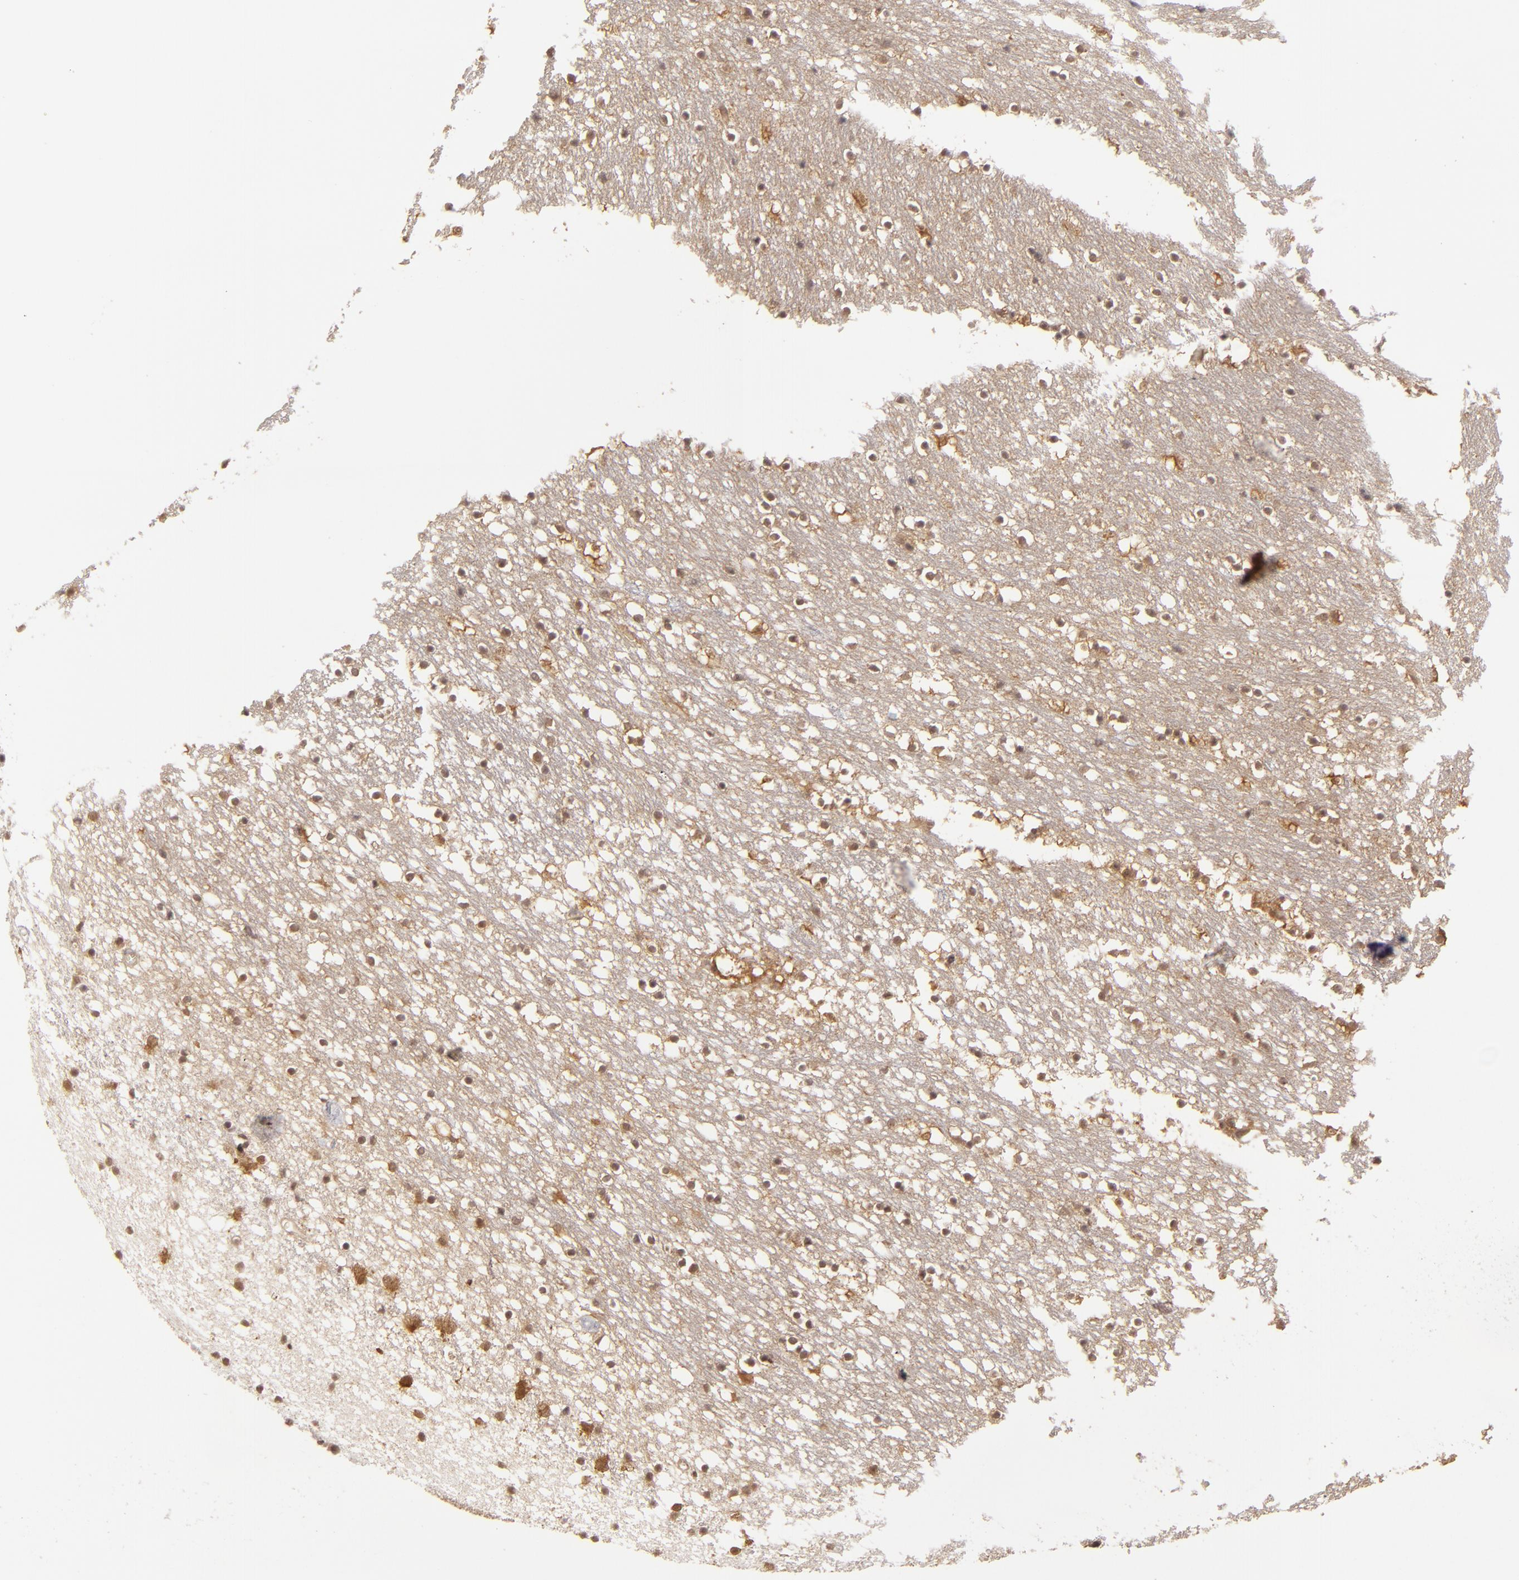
{"staining": {"intensity": "weak", "quantity": "25%-75%", "location": "cytoplasmic/membranous"}, "tissue": "caudate", "cell_type": "Glial cells", "image_type": "normal", "snomed": [{"axis": "morphology", "description": "Normal tissue, NOS"}, {"axis": "topography", "description": "Lateral ventricle wall"}], "caption": "Weak cytoplasmic/membranous positivity for a protein is present in about 25%-75% of glial cells of unremarkable caudate using immunohistochemistry (IHC).", "gene": "MAPK3", "patient": {"sex": "male", "age": 45}}